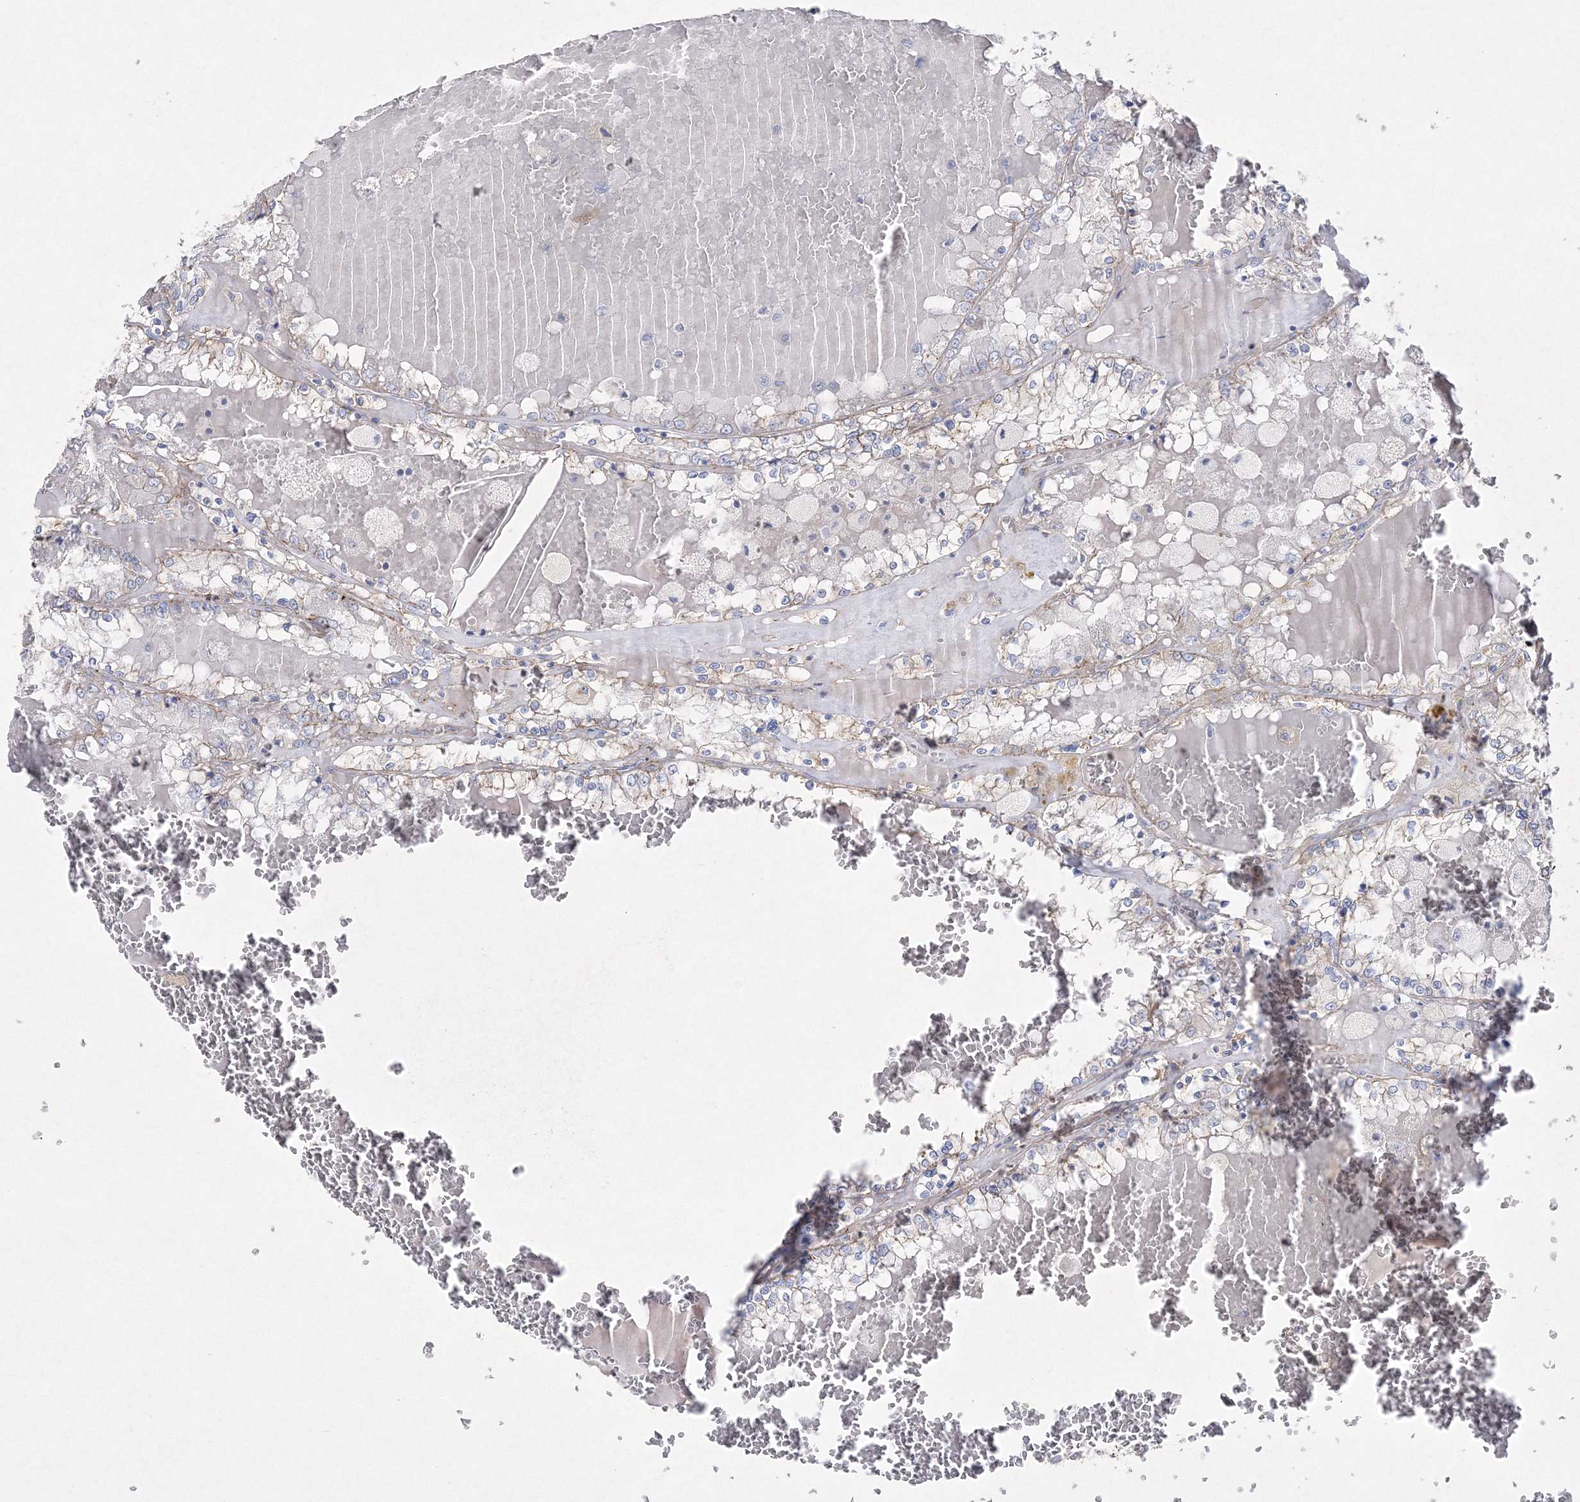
{"staining": {"intensity": "weak", "quantity": "<25%", "location": "cytoplasmic/membranous"}, "tissue": "renal cancer", "cell_type": "Tumor cells", "image_type": "cancer", "snomed": [{"axis": "morphology", "description": "Adenocarcinoma, NOS"}, {"axis": "topography", "description": "Kidney"}], "caption": "Renal cancer (adenocarcinoma) stained for a protein using immunohistochemistry exhibits no expression tumor cells.", "gene": "NAA40", "patient": {"sex": "female", "age": 56}}